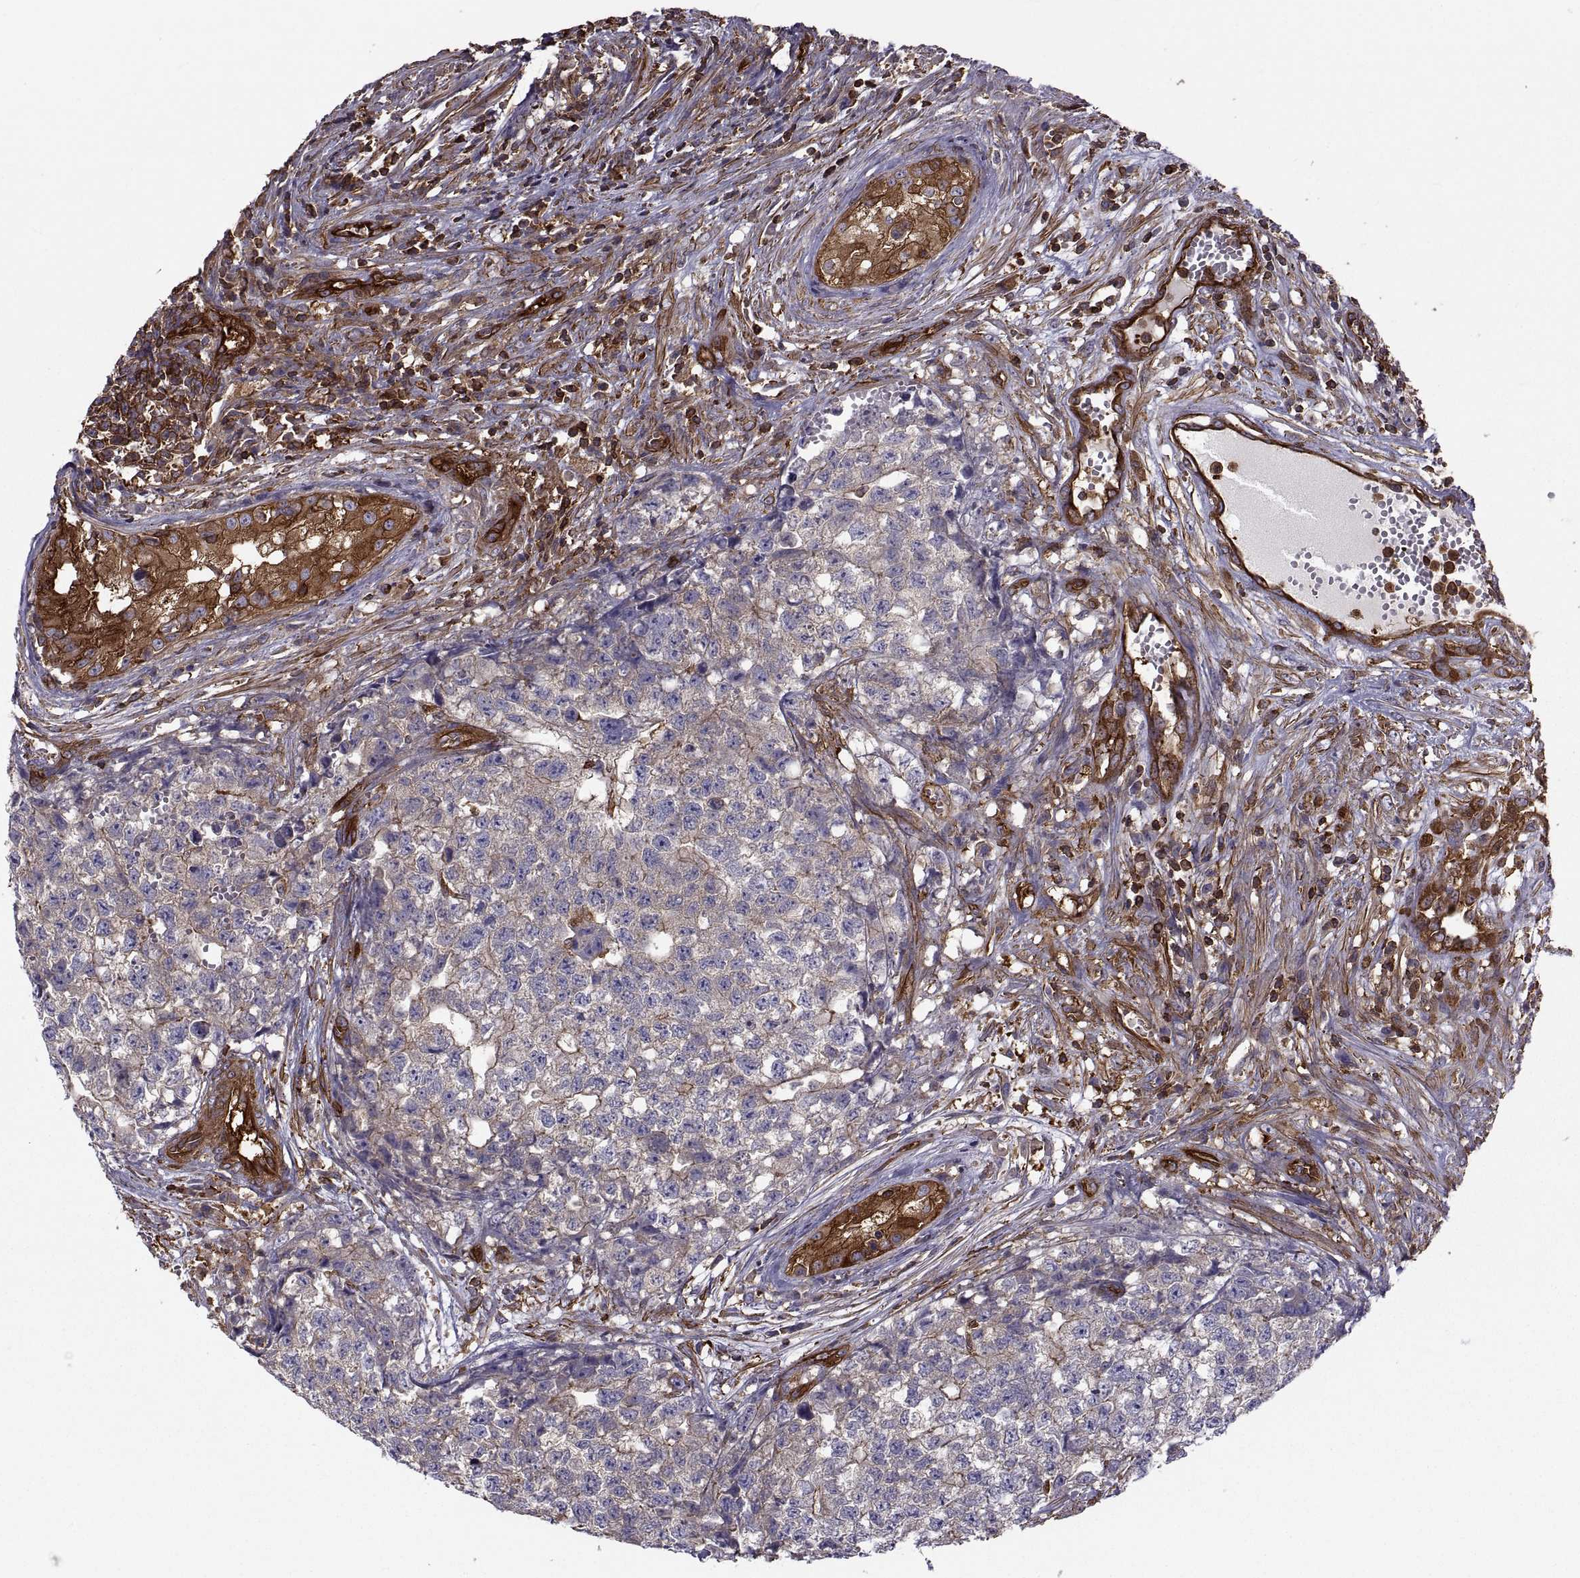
{"staining": {"intensity": "strong", "quantity": "<25%", "location": "cytoplasmic/membranous"}, "tissue": "testis cancer", "cell_type": "Tumor cells", "image_type": "cancer", "snomed": [{"axis": "morphology", "description": "Seminoma, NOS"}, {"axis": "morphology", "description": "Carcinoma, Embryonal, NOS"}, {"axis": "topography", "description": "Testis"}], "caption": "A brown stain shows strong cytoplasmic/membranous expression of a protein in testis seminoma tumor cells.", "gene": "MYH9", "patient": {"sex": "male", "age": 22}}